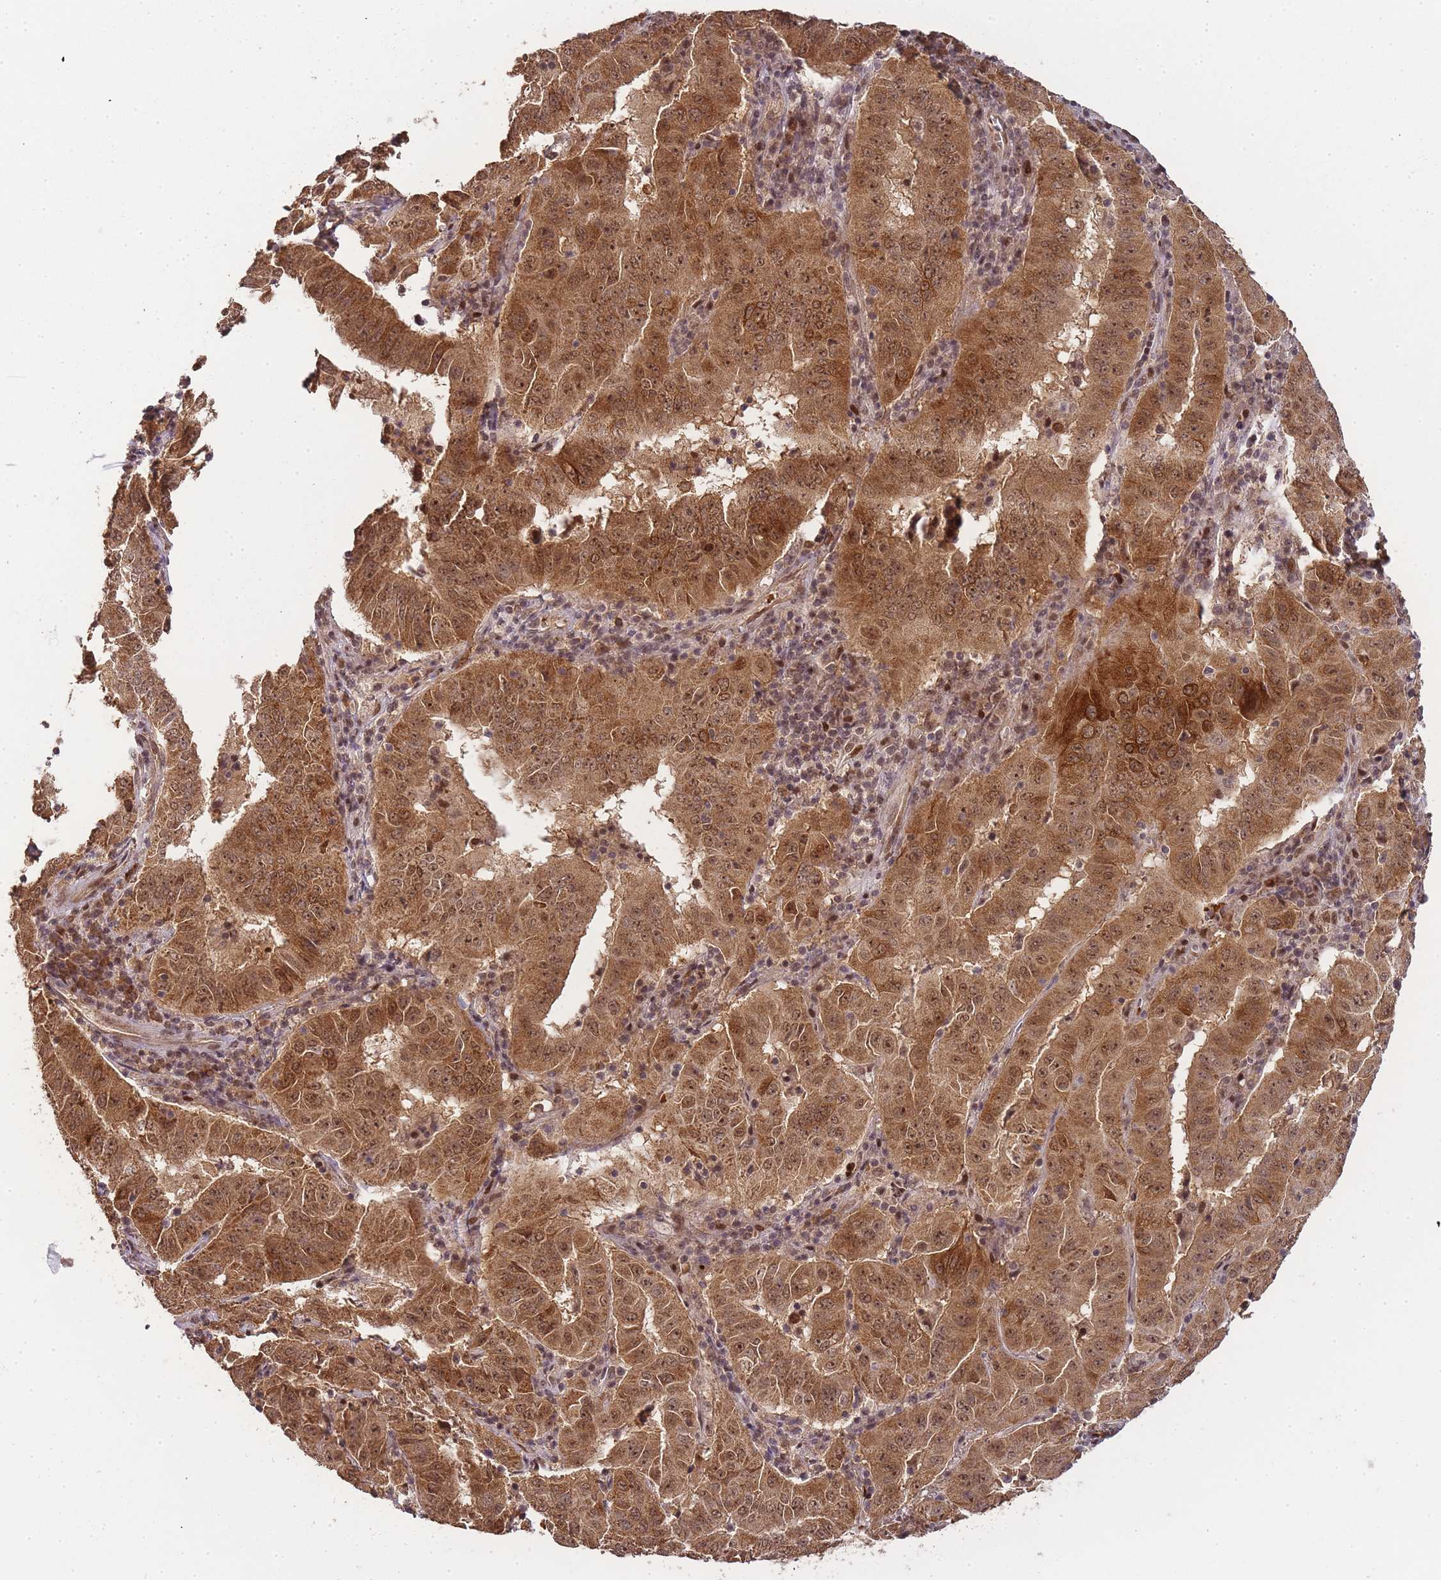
{"staining": {"intensity": "moderate", "quantity": ">75%", "location": "cytoplasmic/membranous,nuclear"}, "tissue": "pancreatic cancer", "cell_type": "Tumor cells", "image_type": "cancer", "snomed": [{"axis": "morphology", "description": "Adenocarcinoma, NOS"}, {"axis": "topography", "description": "Pancreas"}], "caption": "Adenocarcinoma (pancreatic) stained with IHC displays moderate cytoplasmic/membranous and nuclear positivity in about >75% of tumor cells. The staining was performed using DAB to visualize the protein expression in brown, while the nuclei were stained in blue with hematoxylin (Magnification: 20x).", "gene": "ZNF497", "patient": {"sex": "male", "age": 63}}